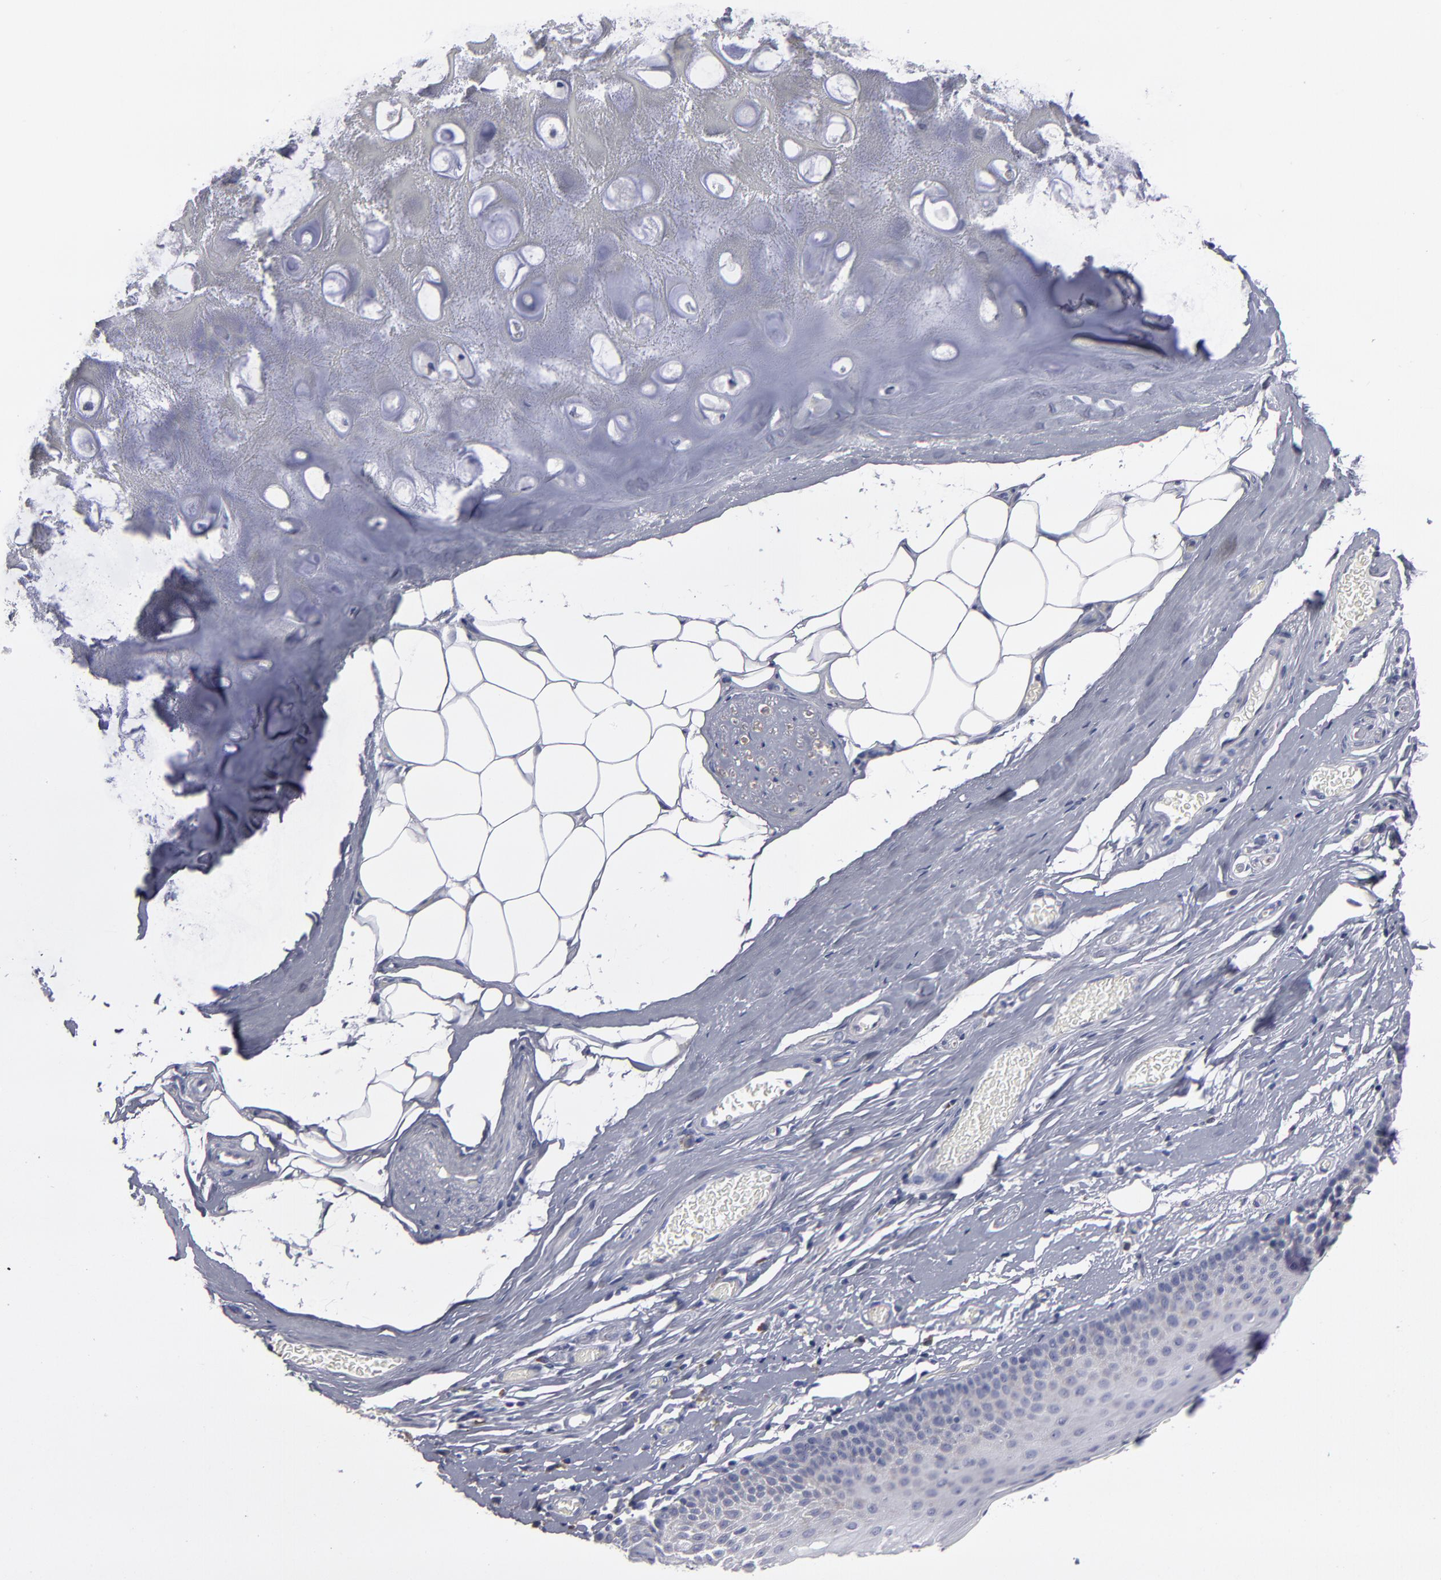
{"staining": {"intensity": "weak", "quantity": "<25%", "location": "cytoplasmic/membranous"}, "tissue": "nasopharynx", "cell_type": "Respiratory epithelial cells", "image_type": "normal", "snomed": [{"axis": "morphology", "description": "Normal tissue, NOS"}, {"axis": "topography", "description": "Nasopharynx"}], "caption": "This photomicrograph is of unremarkable nasopharynx stained with immunohistochemistry to label a protein in brown with the nuclei are counter-stained blue. There is no positivity in respiratory epithelial cells.", "gene": "CCDC80", "patient": {"sex": "male", "age": 56}}